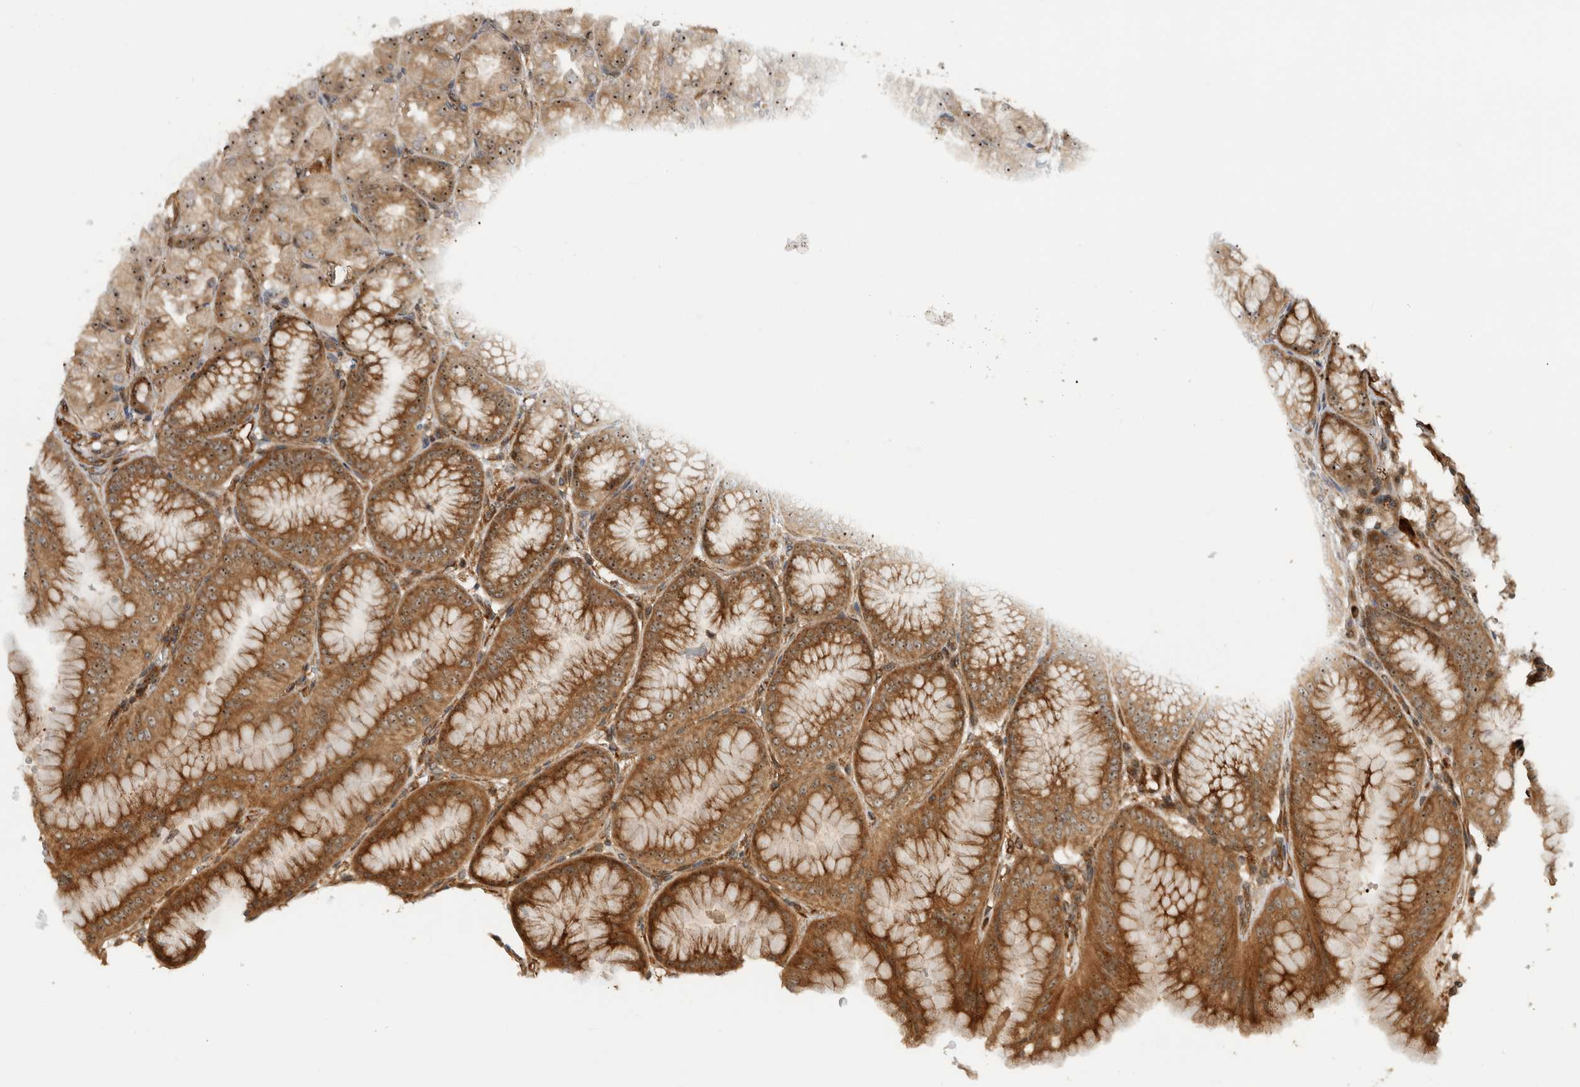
{"staining": {"intensity": "moderate", "quantity": ">75%", "location": "cytoplasmic/membranous,nuclear"}, "tissue": "stomach", "cell_type": "Glandular cells", "image_type": "normal", "snomed": [{"axis": "morphology", "description": "Normal tissue, NOS"}, {"axis": "topography", "description": "Stomach, lower"}], "caption": "Immunohistochemistry (IHC) of unremarkable human stomach demonstrates medium levels of moderate cytoplasmic/membranous,nuclear positivity in about >75% of glandular cells. The staining was performed using DAB to visualize the protein expression in brown, while the nuclei were stained in blue with hematoxylin (Magnification: 20x).", "gene": "WASF2", "patient": {"sex": "male", "age": 71}}